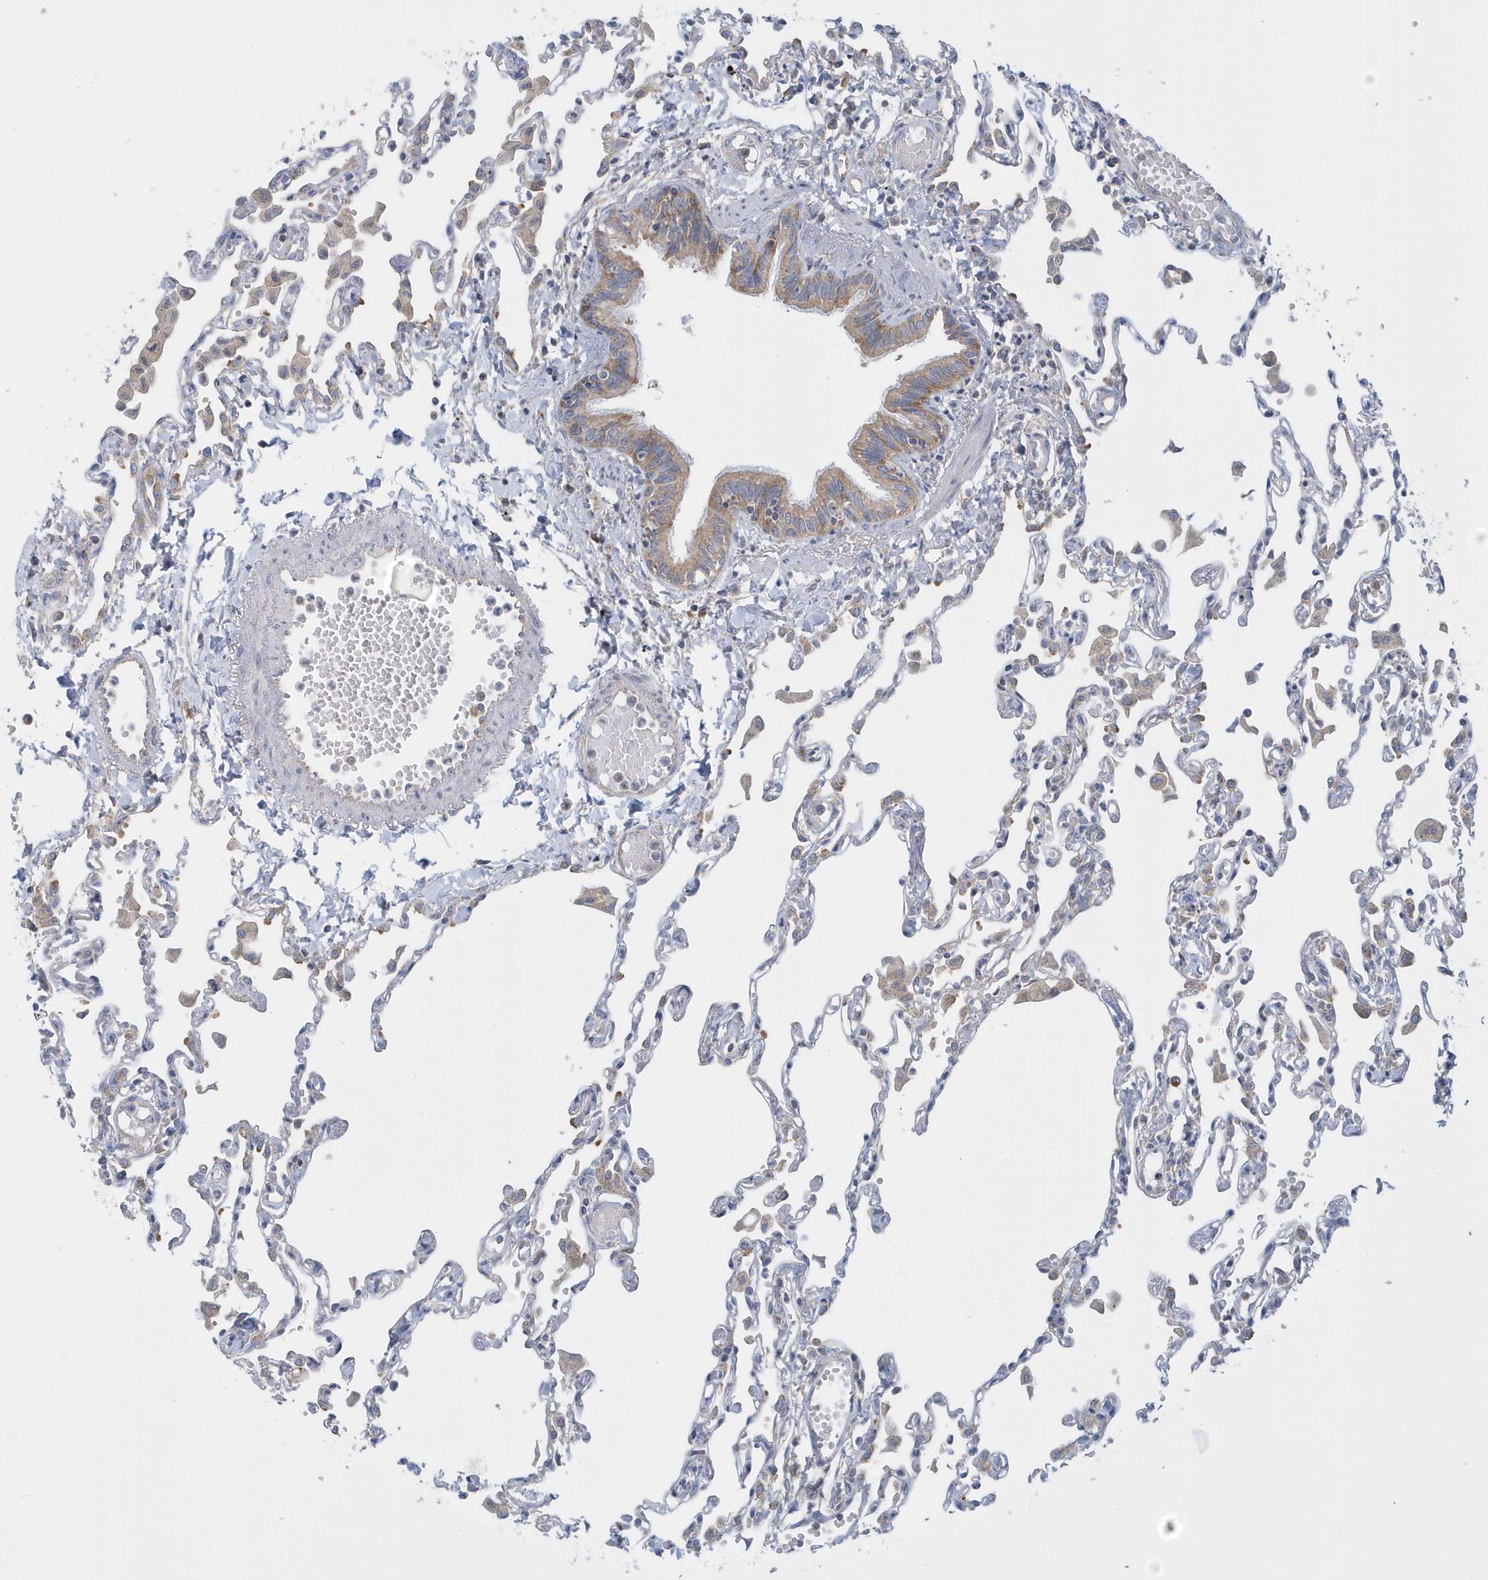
{"staining": {"intensity": "negative", "quantity": "none", "location": "none"}, "tissue": "lung", "cell_type": "Alveolar cells", "image_type": "normal", "snomed": [{"axis": "morphology", "description": "Normal tissue, NOS"}, {"axis": "topography", "description": "Bronchus"}, {"axis": "topography", "description": "Lung"}], "caption": "DAB immunohistochemical staining of benign human lung displays no significant positivity in alveolar cells.", "gene": "EIF3C", "patient": {"sex": "female", "age": 49}}